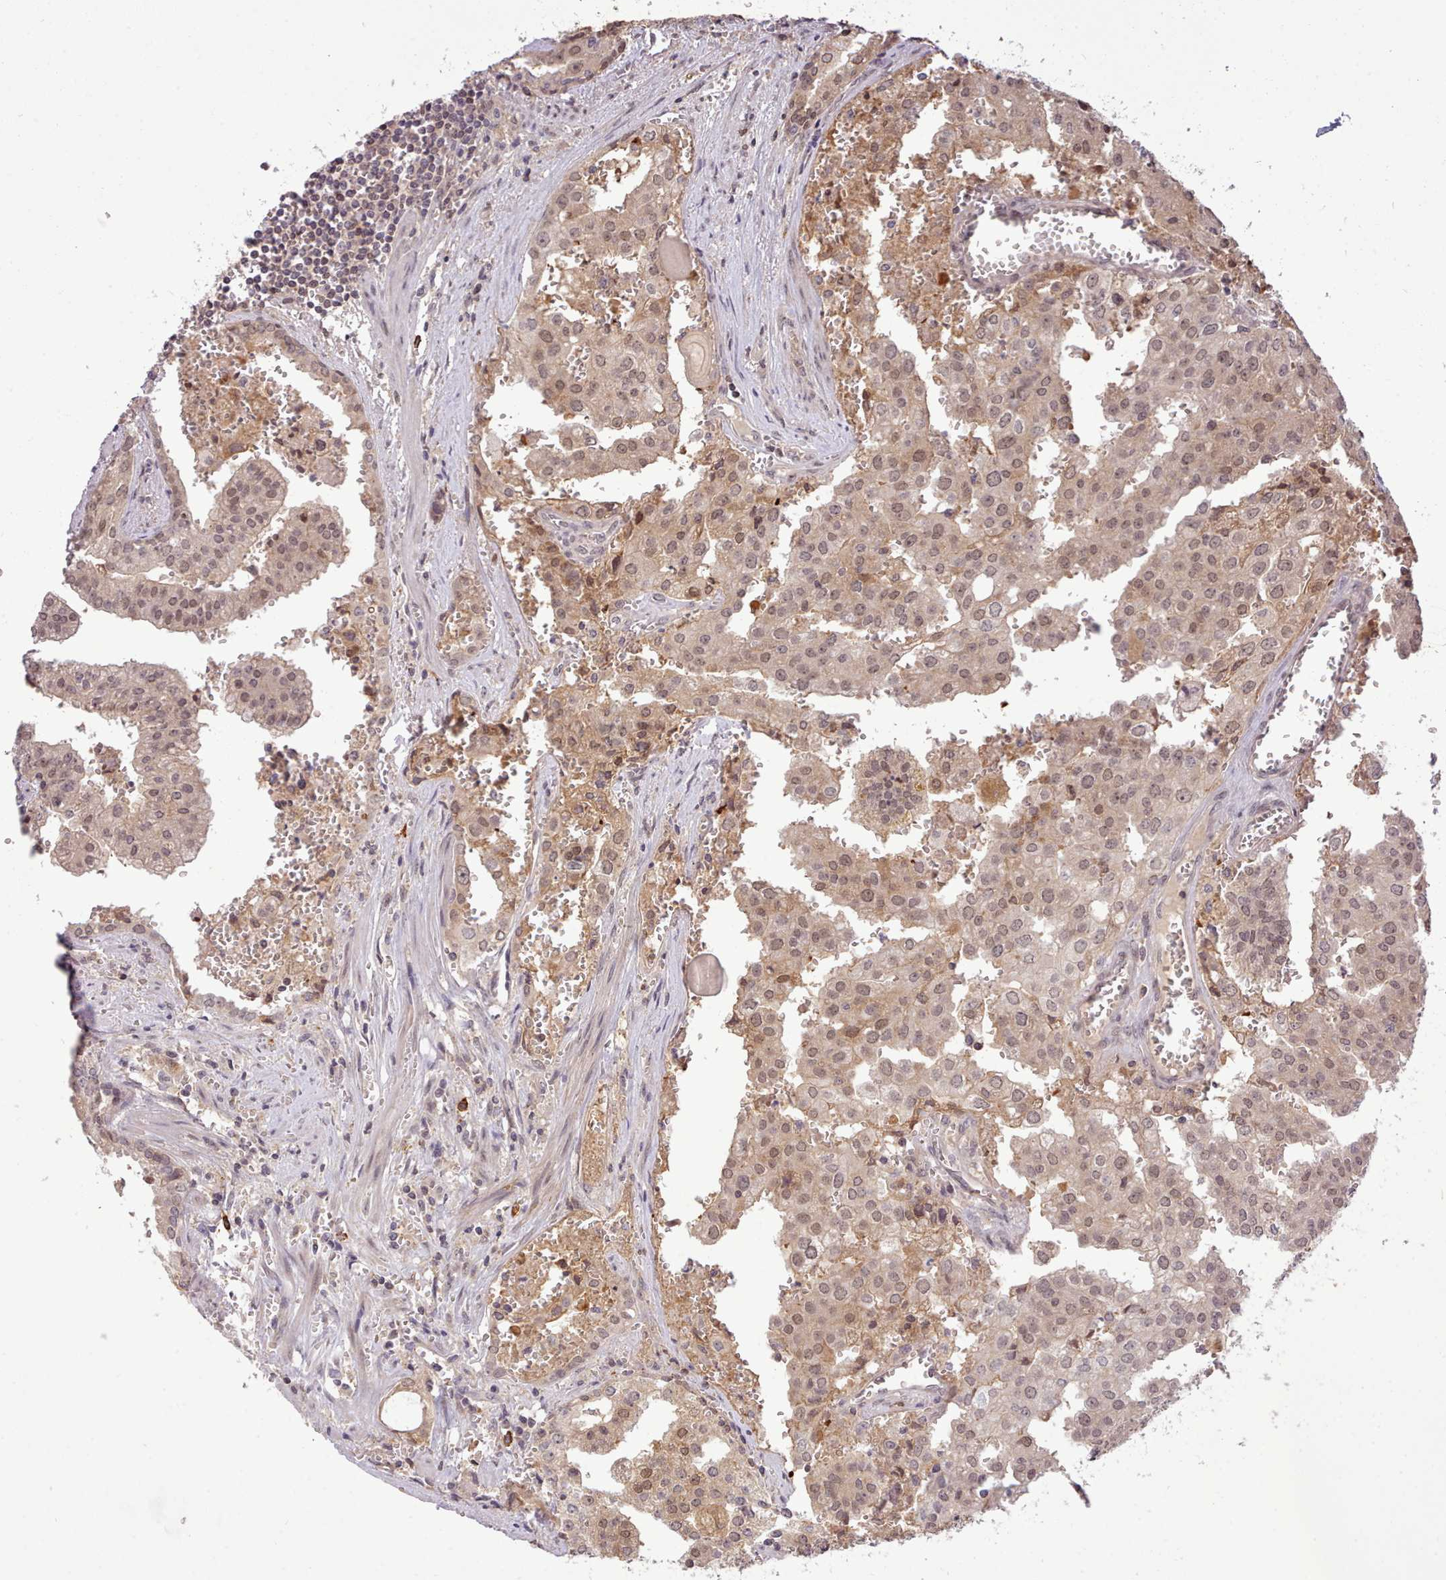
{"staining": {"intensity": "moderate", "quantity": ">75%", "location": "cytoplasmic/membranous,nuclear"}, "tissue": "prostate cancer", "cell_type": "Tumor cells", "image_type": "cancer", "snomed": [{"axis": "morphology", "description": "Adenocarcinoma, High grade"}, {"axis": "topography", "description": "Prostate"}], "caption": "High-magnification brightfield microscopy of prostate cancer (adenocarcinoma (high-grade)) stained with DAB (brown) and counterstained with hematoxylin (blue). tumor cells exhibit moderate cytoplasmic/membranous and nuclear expression is present in approximately>75% of cells.", "gene": "ARL17A", "patient": {"sex": "male", "age": 68}}